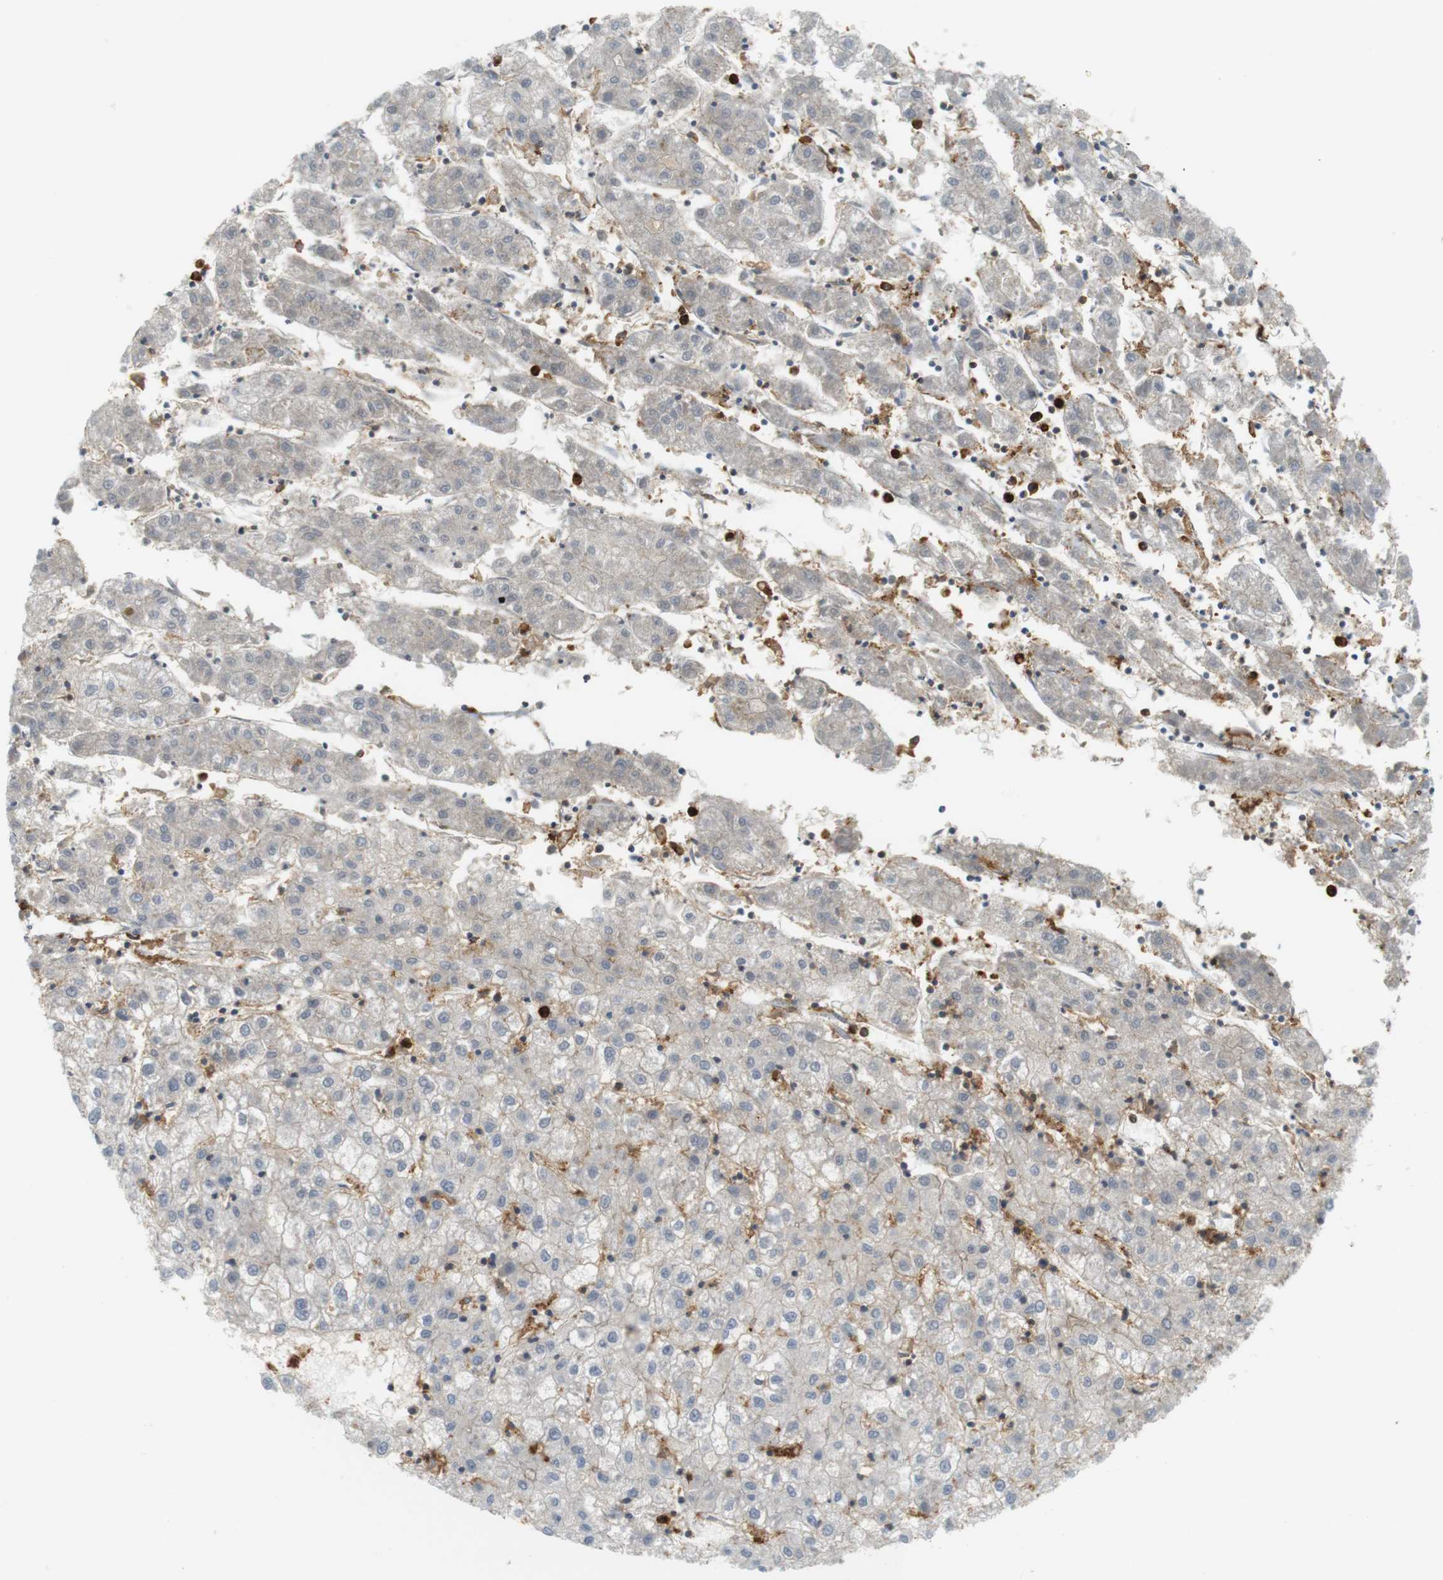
{"staining": {"intensity": "weak", "quantity": "<25%", "location": "cytoplasmic/membranous"}, "tissue": "liver cancer", "cell_type": "Tumor cells", "image_type": "cancer", "snomed": [{"axis": "morphology", "description": "Carcinoma, Hepatocellular, NOS"}, {"axis": "topography", "description": "Liver"}], "caption": "An immunohistochemistry (IHC) image of liver cancer is shown. There is no staining in tumor cells of liver cancer.", "gene": "SIRPA", "patient": {"sex": "male", "age": 72}}